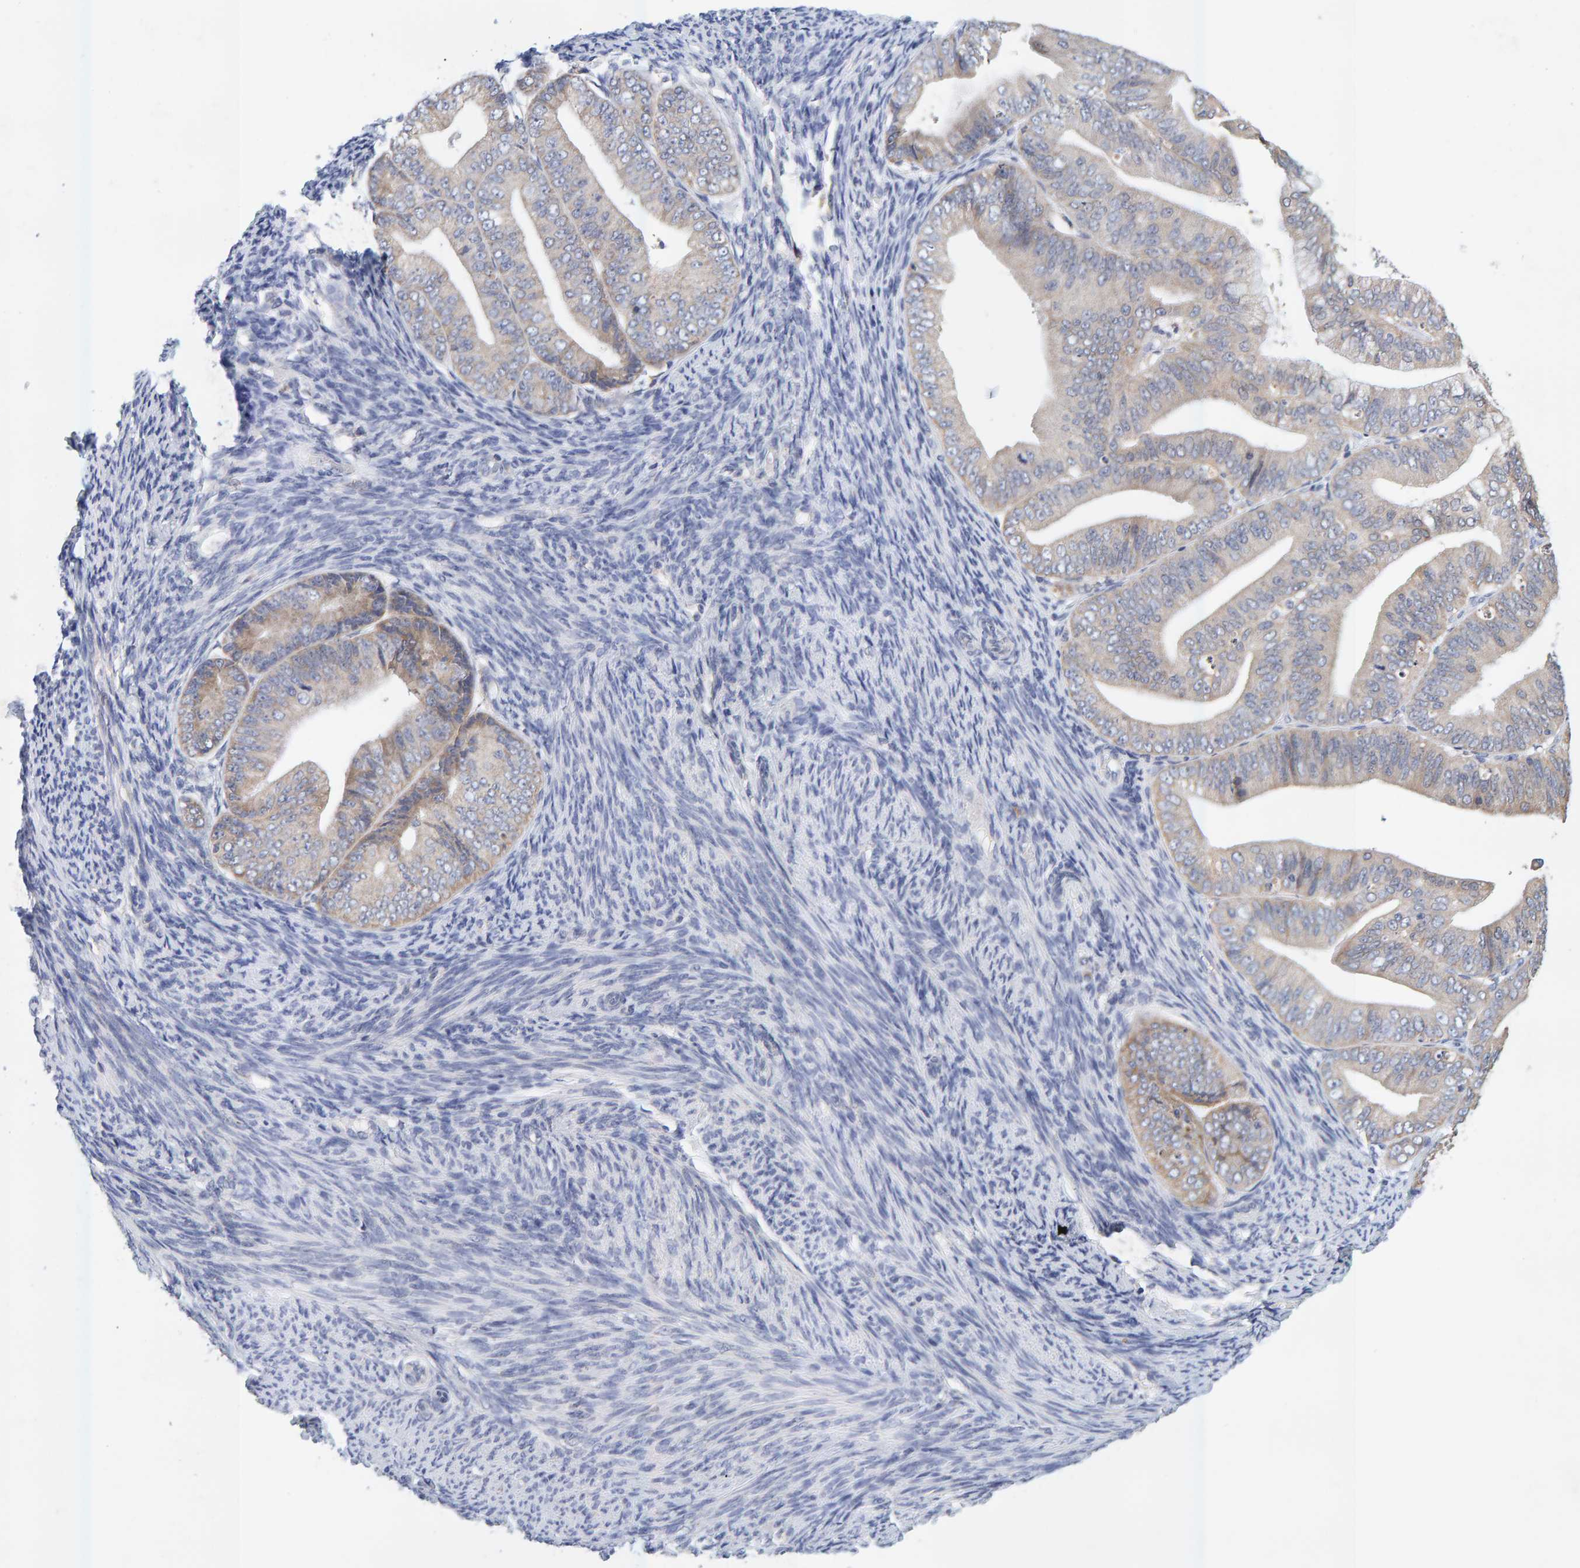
{"staining": {"intensity": "weak", "quantity": "25%-75%", "location": "cytoplasmic/membranous"}, "tissue": "endometrial cancer", "cell_type": "Tumor cells", "image_type": "cancer", "snomed": [{"axis": "morphology", "description": "Adenocarcinoma, NOS"}, {"axis": "topography", "description": "Endometrium"}], "caption": "Endometrial cancer tissue exhibits weak cytoplasmic/membranous expression in about 25%-75% of tumor cells, visualized by immunohistochemistry.", "gene": "SGPL1", "patient": {"sex": "female", "age": 63}}